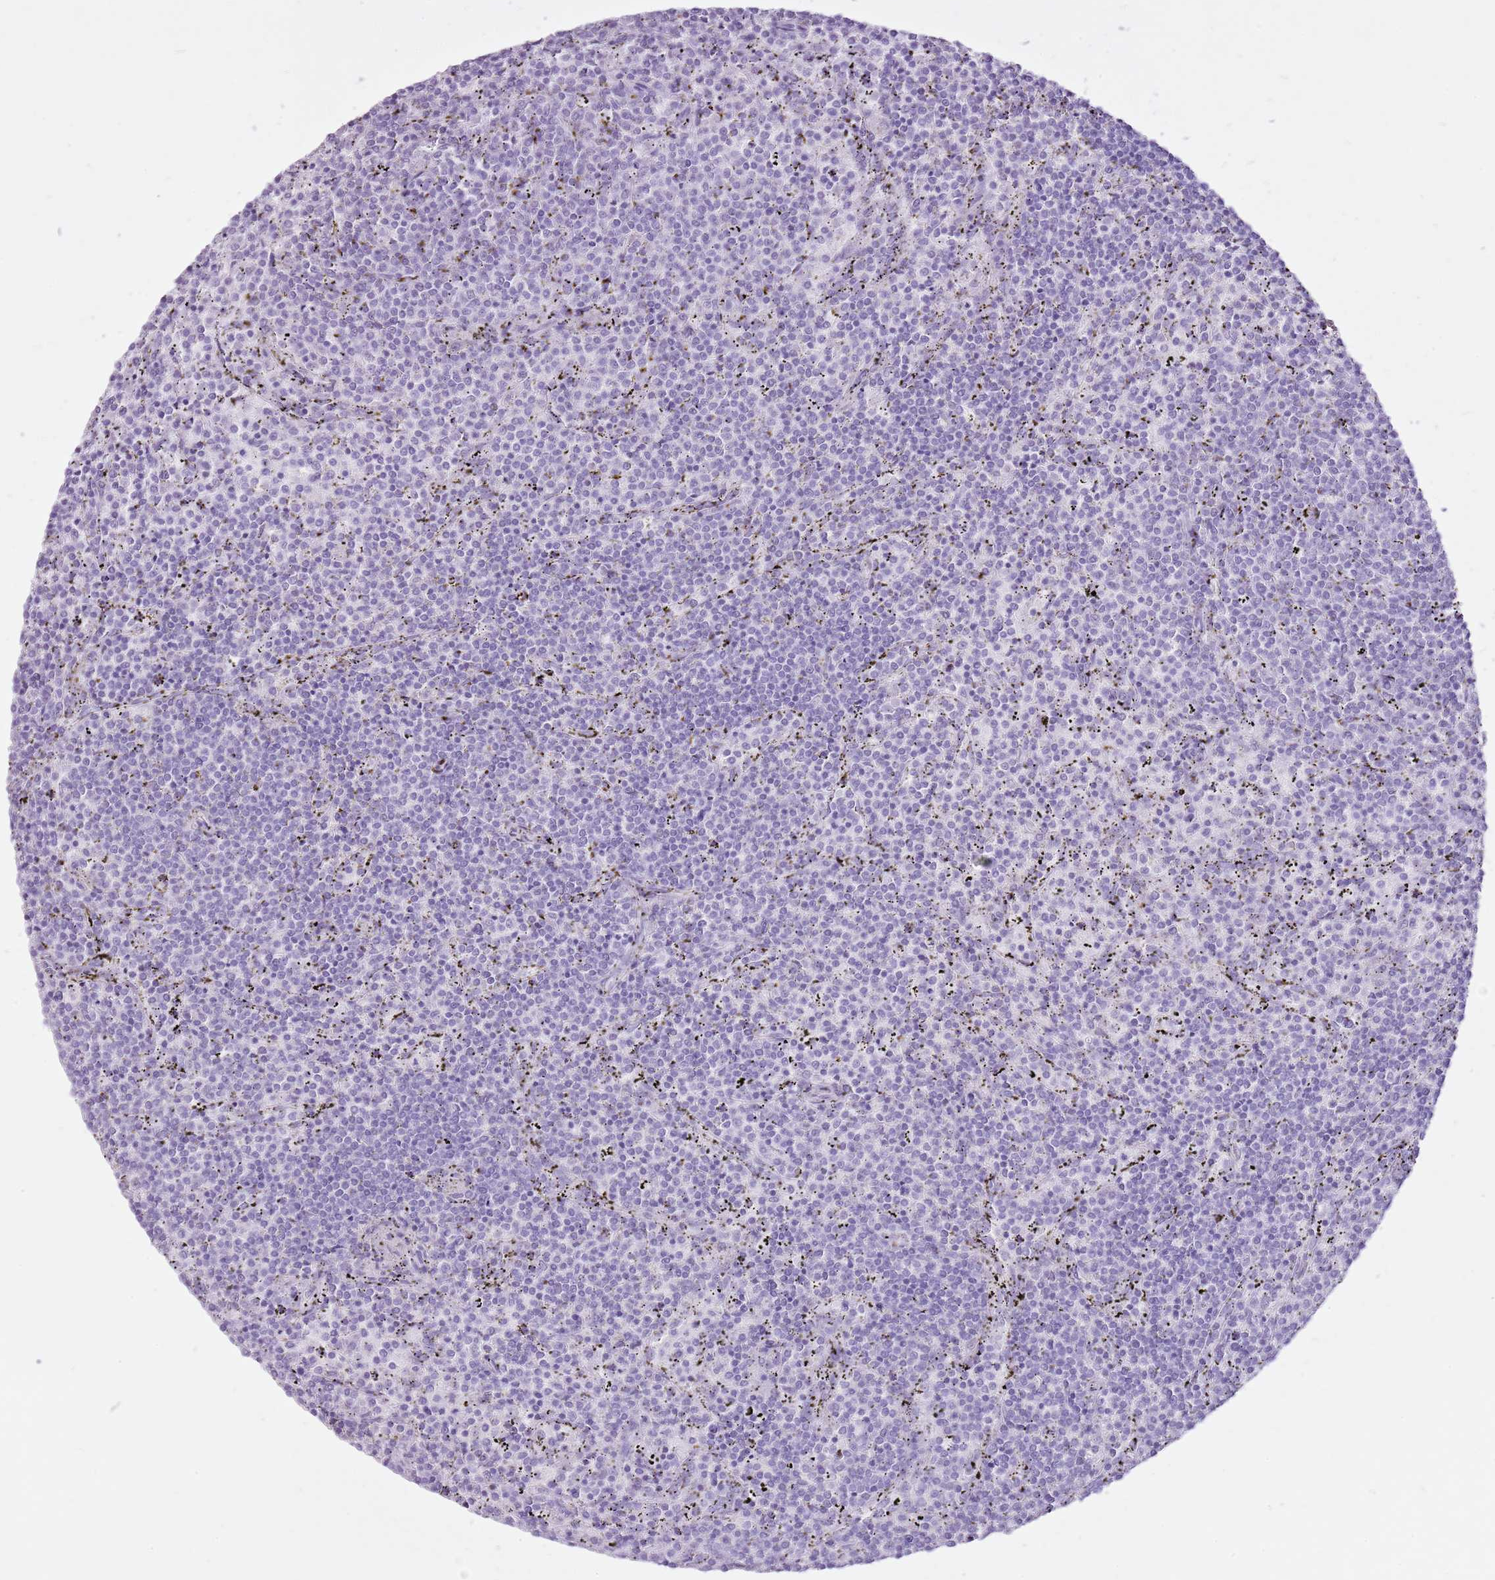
{"staining": {"intensity": "negative", "quantity": "none", "location": "none"}, "tissue": "lymphoma", "cell_type": "Tumor cells", "image_type": "cancer", "snomed": [{"axis": "morphology", "description": "Malignant lymphoma, non-Hodgkin's type, Low grade"}, {"axis": "topography", "description": "Spleen"}], "caption": "High power microscopy image of an immunohistochemistry image of low-grade malignant lymphoma, non-Hodgkin's type, revealing no significant expression in tumor cells. (DAB IHC, high magnification).", "gene": "CNFN", "patient": {"sex": "female", "age": 50}}